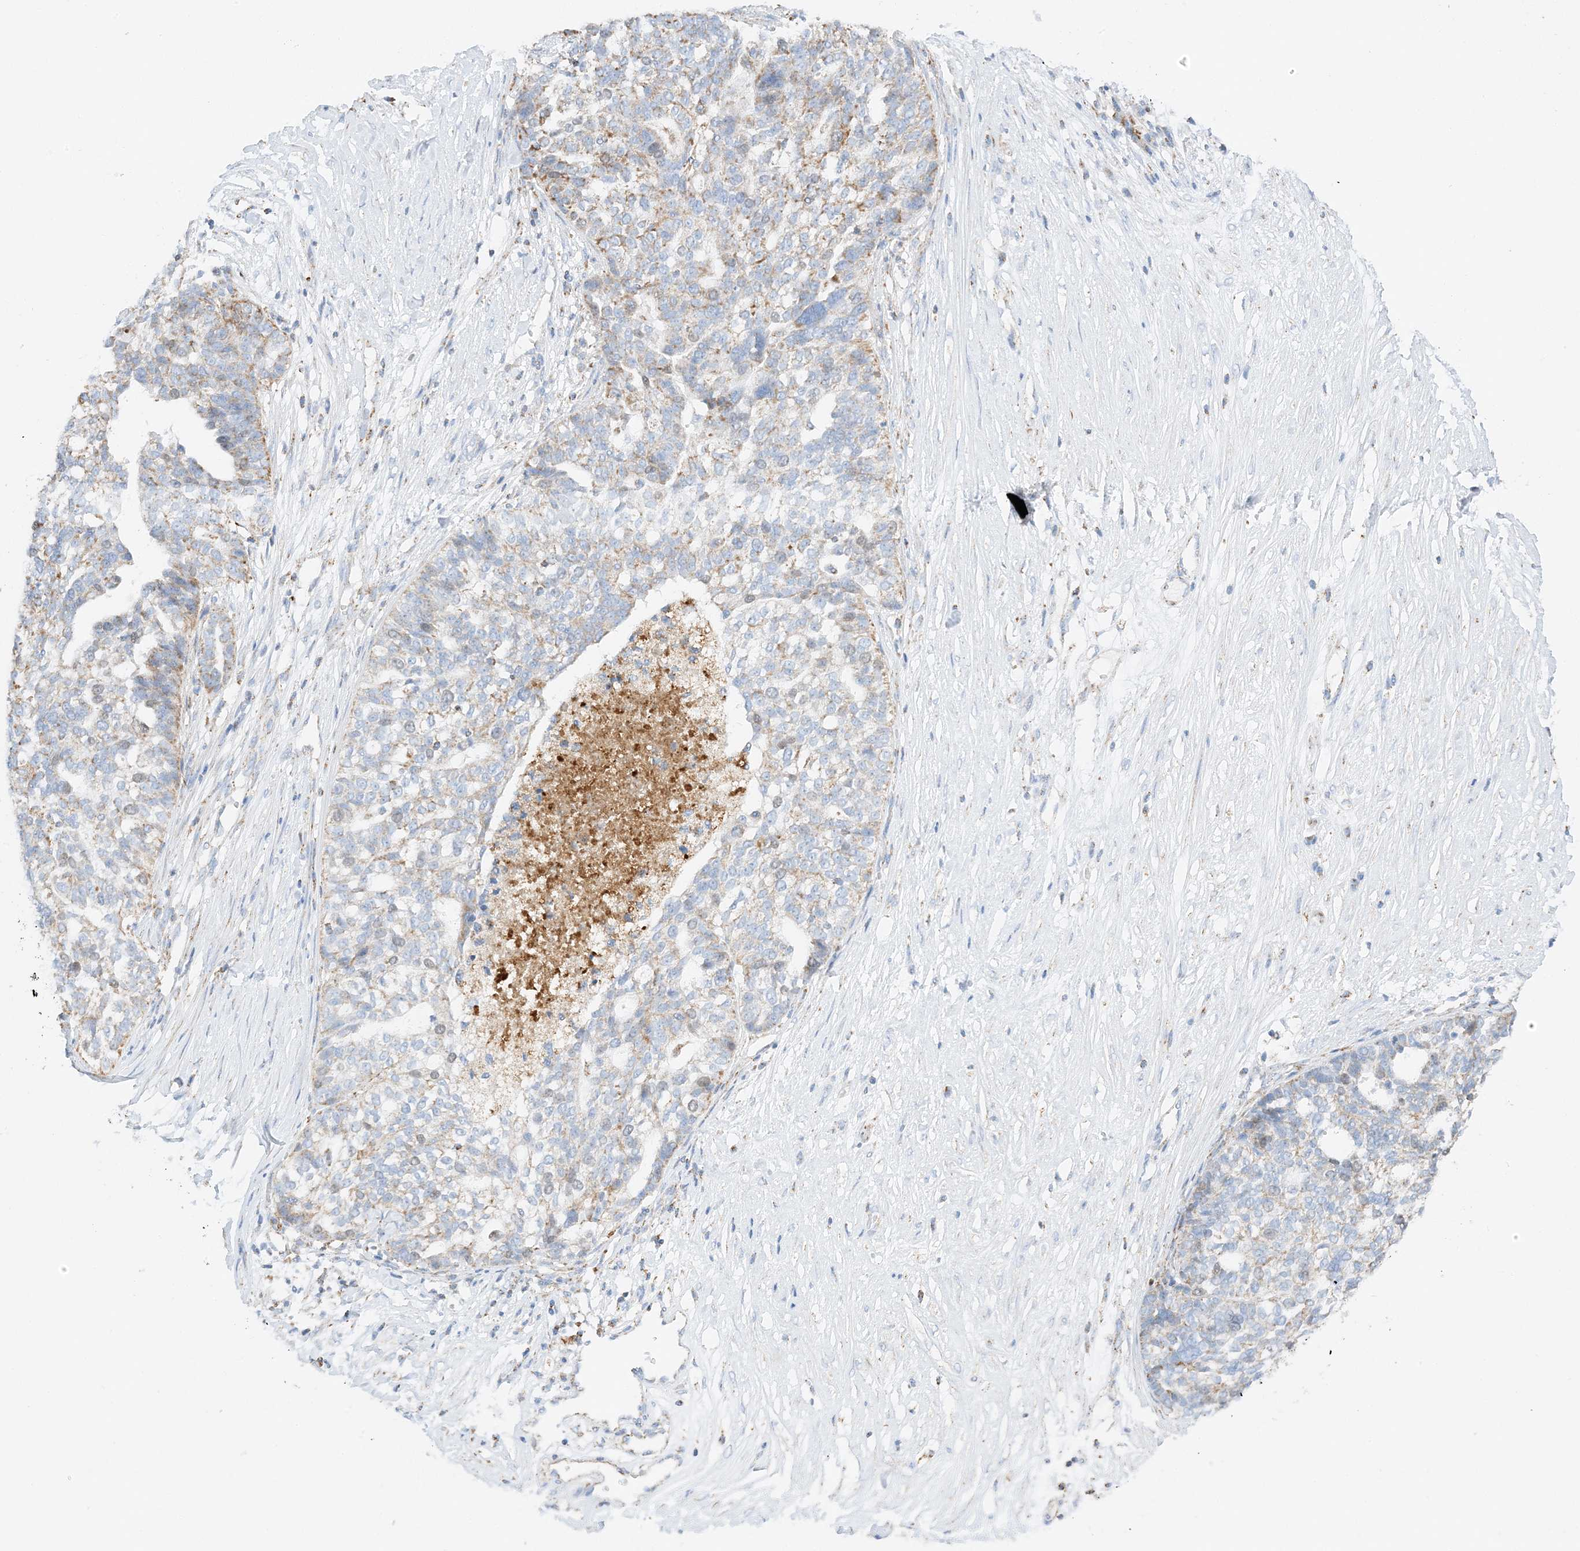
{"staining": {"intensity": "moderate", "quantity": "25%-75%", "location": "cytoplasmic/membranous"}, "tissue": "ovarian cancer", "cell_type": "Tumor cells", "image_type": "cancer", "snomed": [{"axis": "morphology", "description": "Cystadenocarcinoma, serous, NOS"}, {"axis": "topography", "description": "Ovary"}], "caption": "This micrograph displays ovarian serous cystadenocarcinoma stained with IHC to label a protein in brown. The cytoplasmic/membranous of tumor cells show moderate positivity for the protein. Nuclei are counter-stained blue.", "gene": "CAPN13", "patient": {"sex": "female", "age": 59}}